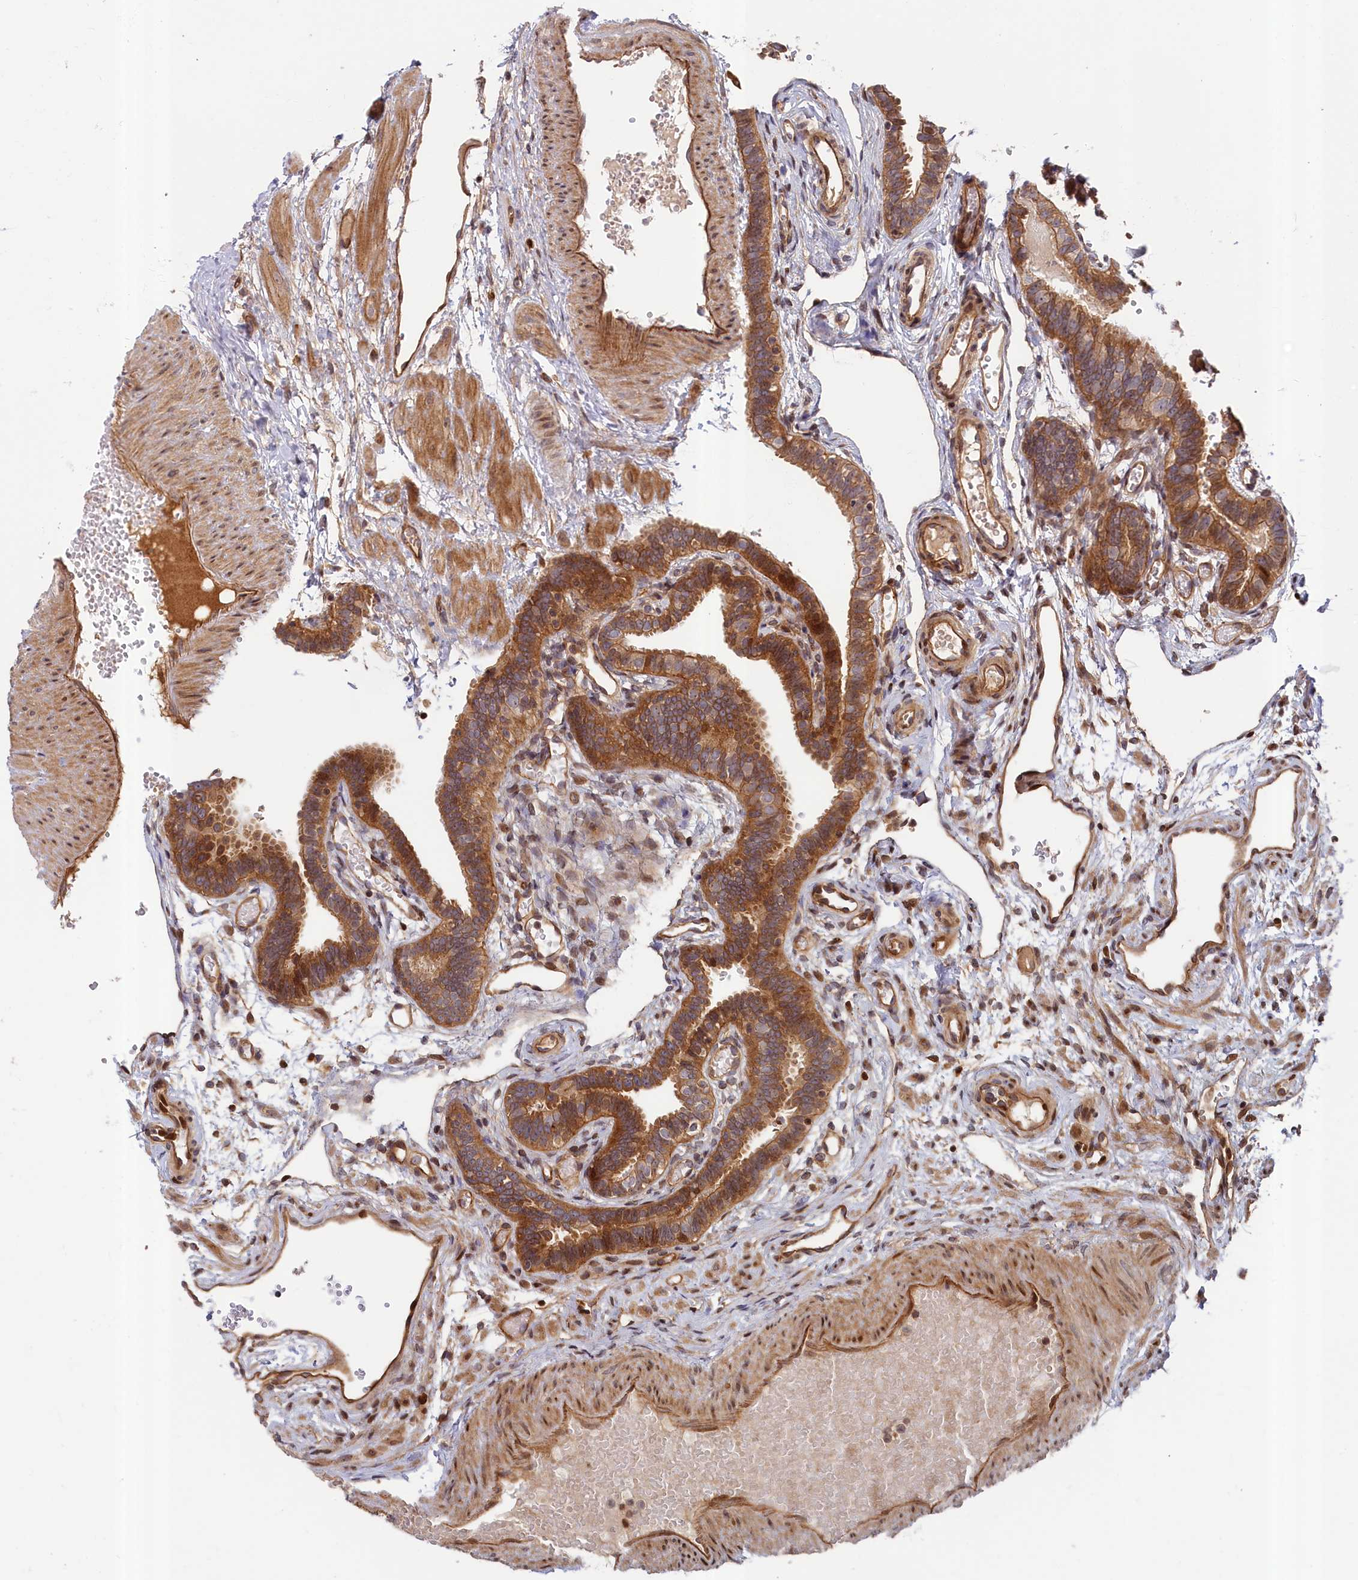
{"staining": {"intensity": "moderate", "quantity": ">75%", "location": "cytoplasmic/membranous"}, "tissue": "fallopian tube", "cell_type": "Glandular cells", "image_type": "normal", "snomed": [{"axis": "morphology", "description": "Normal tissue, NOS"}, {"axis": "topography", "description": "Fallopian tube"}], "caption": "IHC histopathology image of benign human fallopian tube stained for a protein (brown), which shows medium levels of moderate cytoplasmic/membranous staining in about >75% of glandular cells.", "gene": "CEP44", "patient": {"sex": "female", "age": 37}}